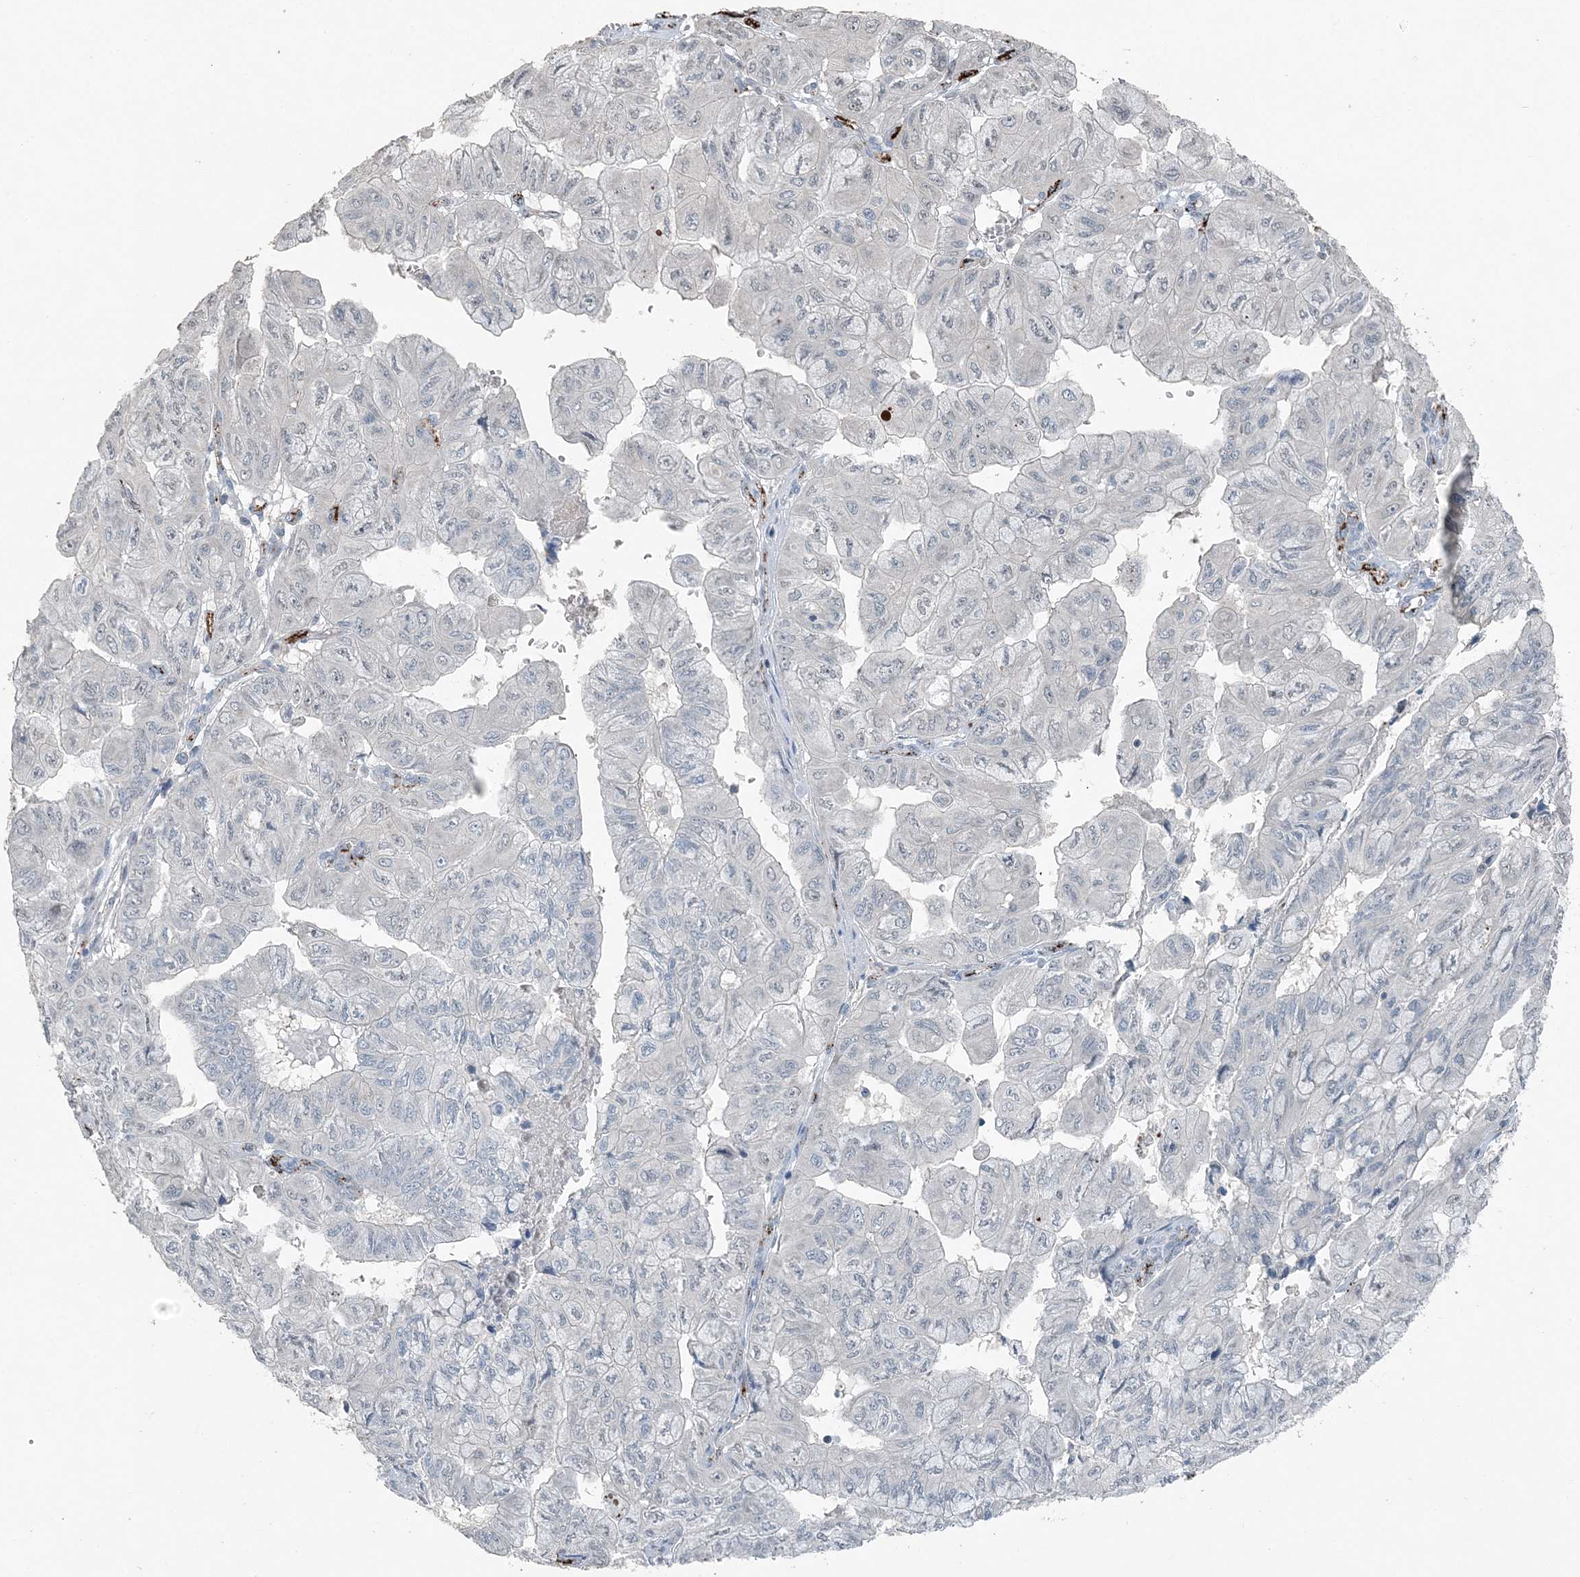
{"staining": {"intensity": "negative", "quantity": "none", "location": "none"}, "tissue": "pancreatic cancer", "cell_type": "Tumor cells", "image_type": "cancer", "snomed": [{"axis": "morphology", "description": "Adenocarcinoma, NOS"}, {"axis": "topography", "description": "Pancreas"}], "caption": "High power microscopy micrograph of an IHC histopathology image of pancreatic cancer, revealing no significant expression in tumor cells.", "gene": "ELOVL7", "patient": {"sex": "male", "age": 51}}